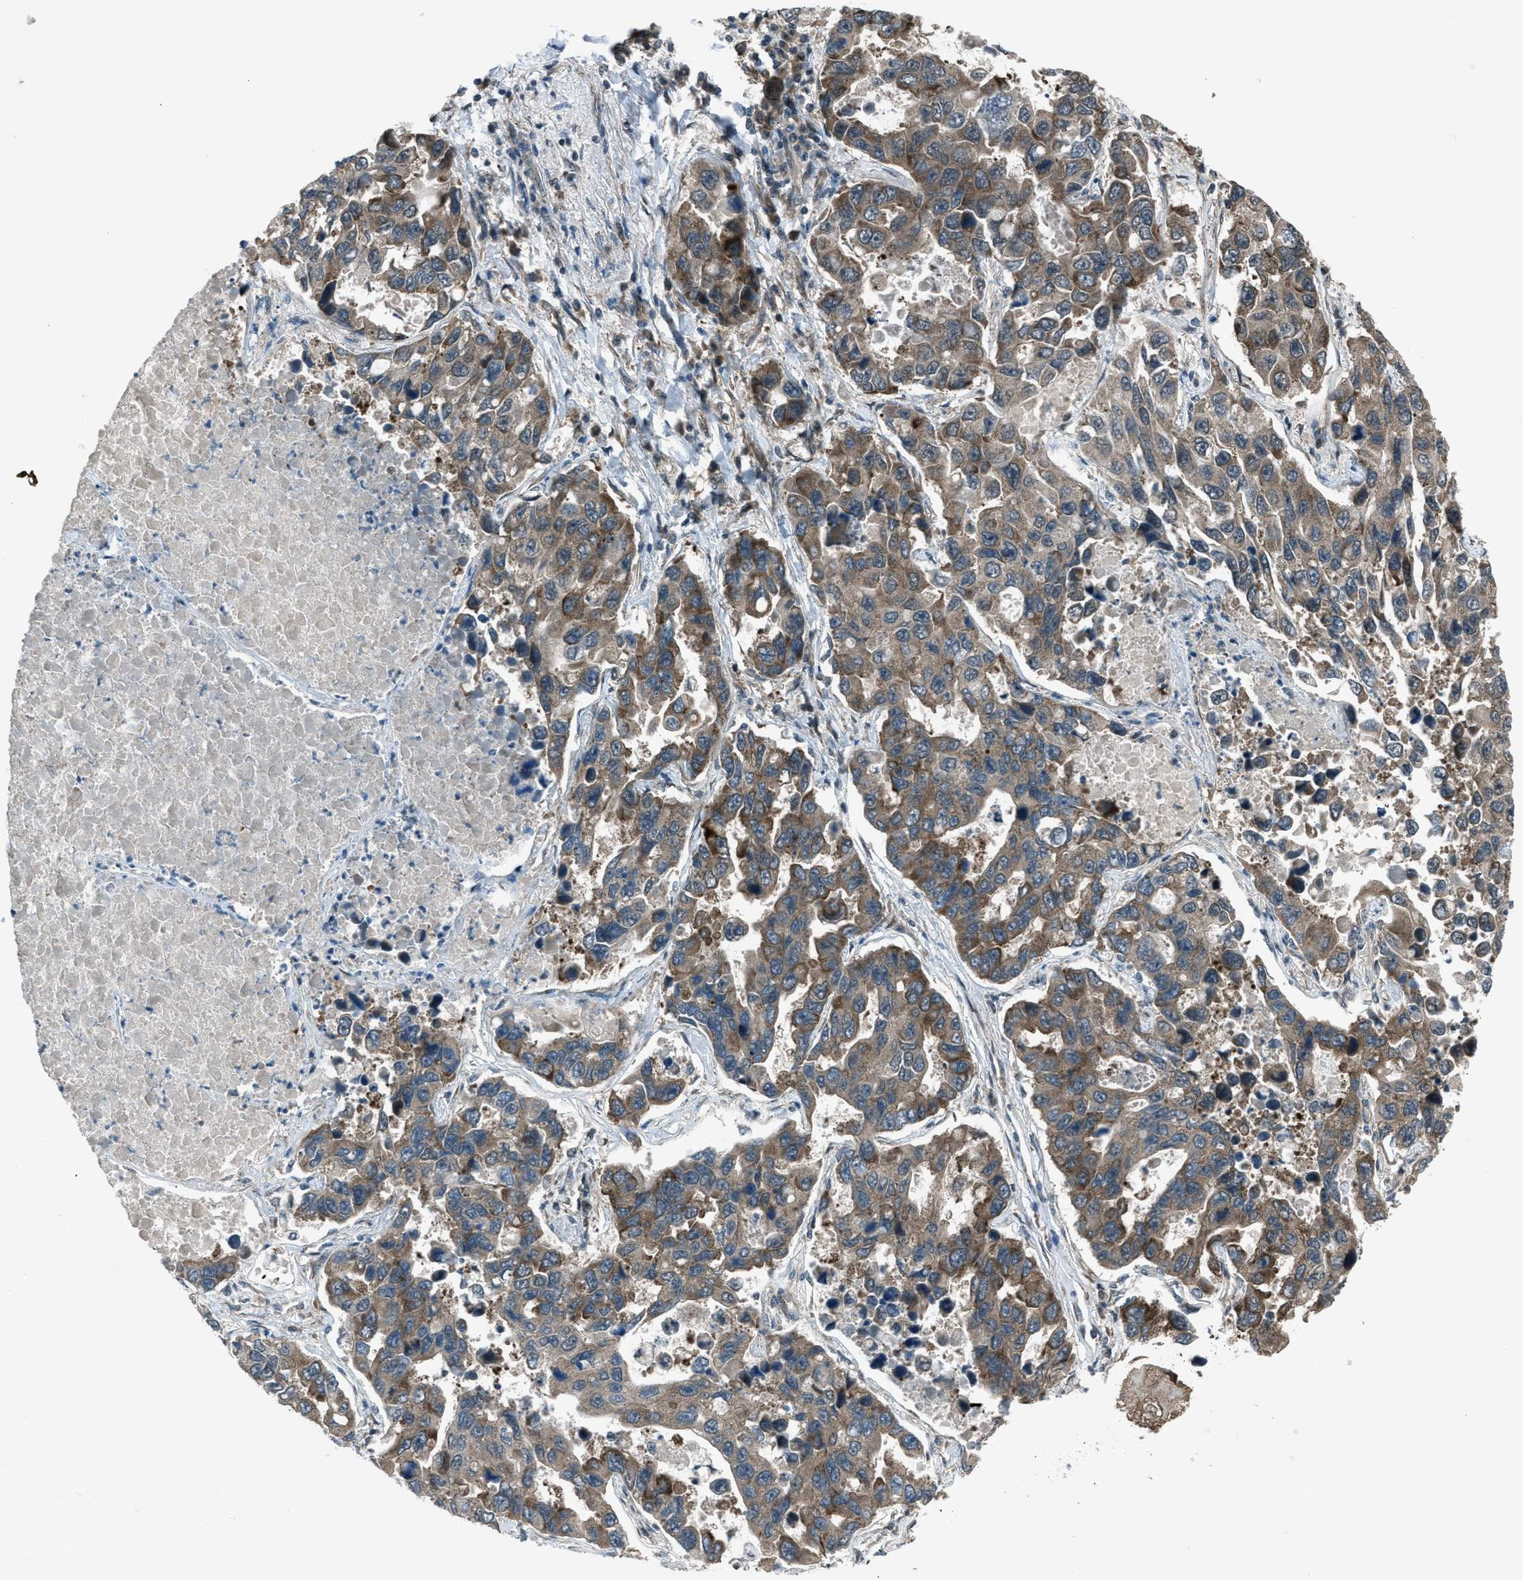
{"staining": {"intensity": "moderate", "quantity": ">75%", "location": "cytoplasmic/membranous"}, "tissue": "lung cancer", "cell_type": "Tumor cells", "image_type": "cancer", "snomed": [{"axis": "morphology", "description": "Adenocarcinoma, NOS"}, {"axis": "topography", "description": "Lung"}], "caption": "Immunohistochemistry (IHC) photomicrograph of lung cancer stained for a protein (brown), which reveals medium levels of moderate cytoplasmic/membranous expression in about >75% of tumor cells.", "gene": "ASAP2", "patient": {"sex": "male", "age": 64}}